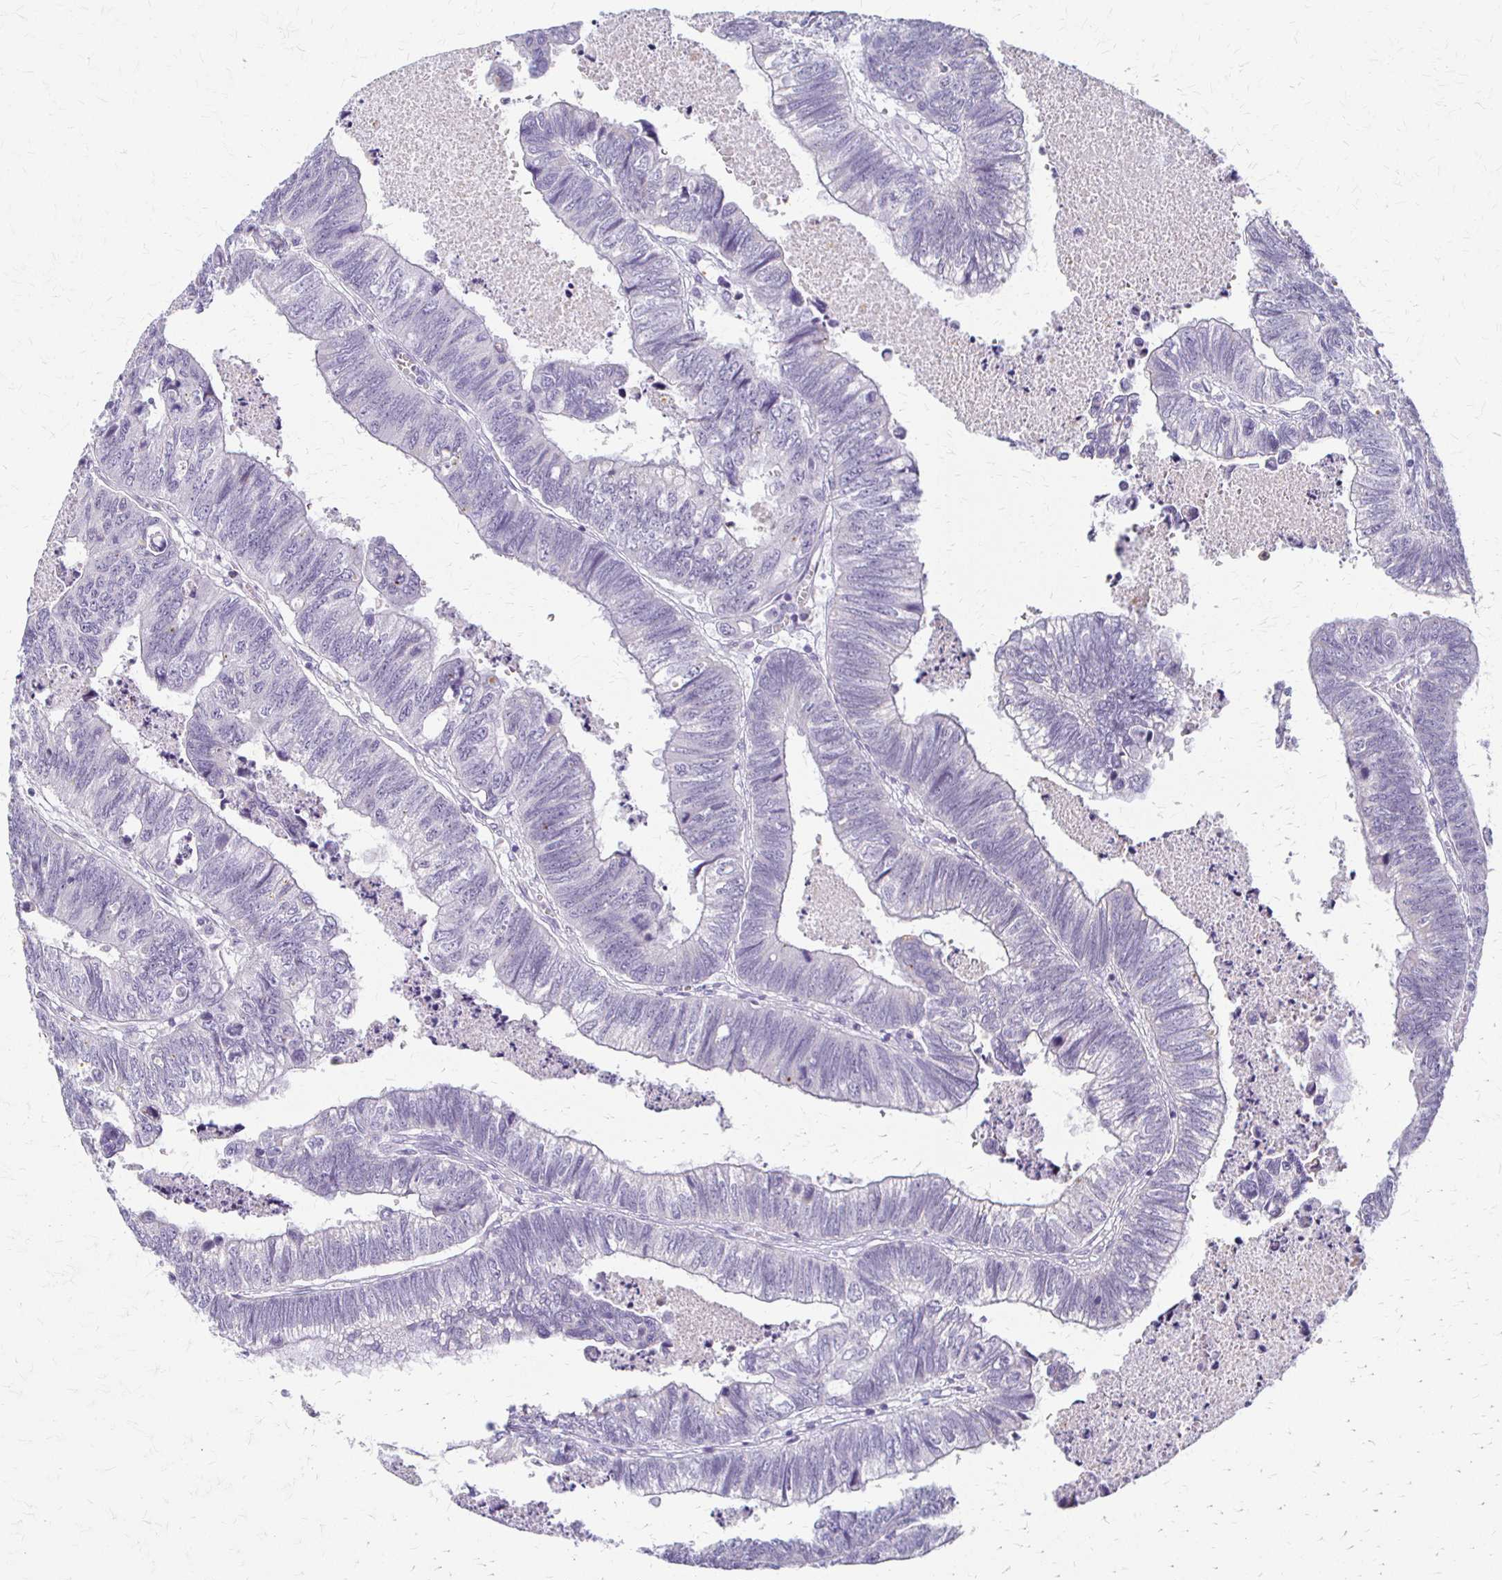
{"staining": {"intensity": "negative", "quantity": "none", "location": "none"}, "tissue": "colorectal cancer", "cell_type": "Tumor cells", "image_type": "cancer", "snomed": [{"axis": "morphology", "description": "Adenocarcinoma, NOS"}, {"axis": "topography", "description": "Colon"}], "caption": "Tumor cells are negative for protein expression in human adenocarcinoma (colorectal).", "gene": "ACP5", "patient": {"sex": "male", "age": 62}}